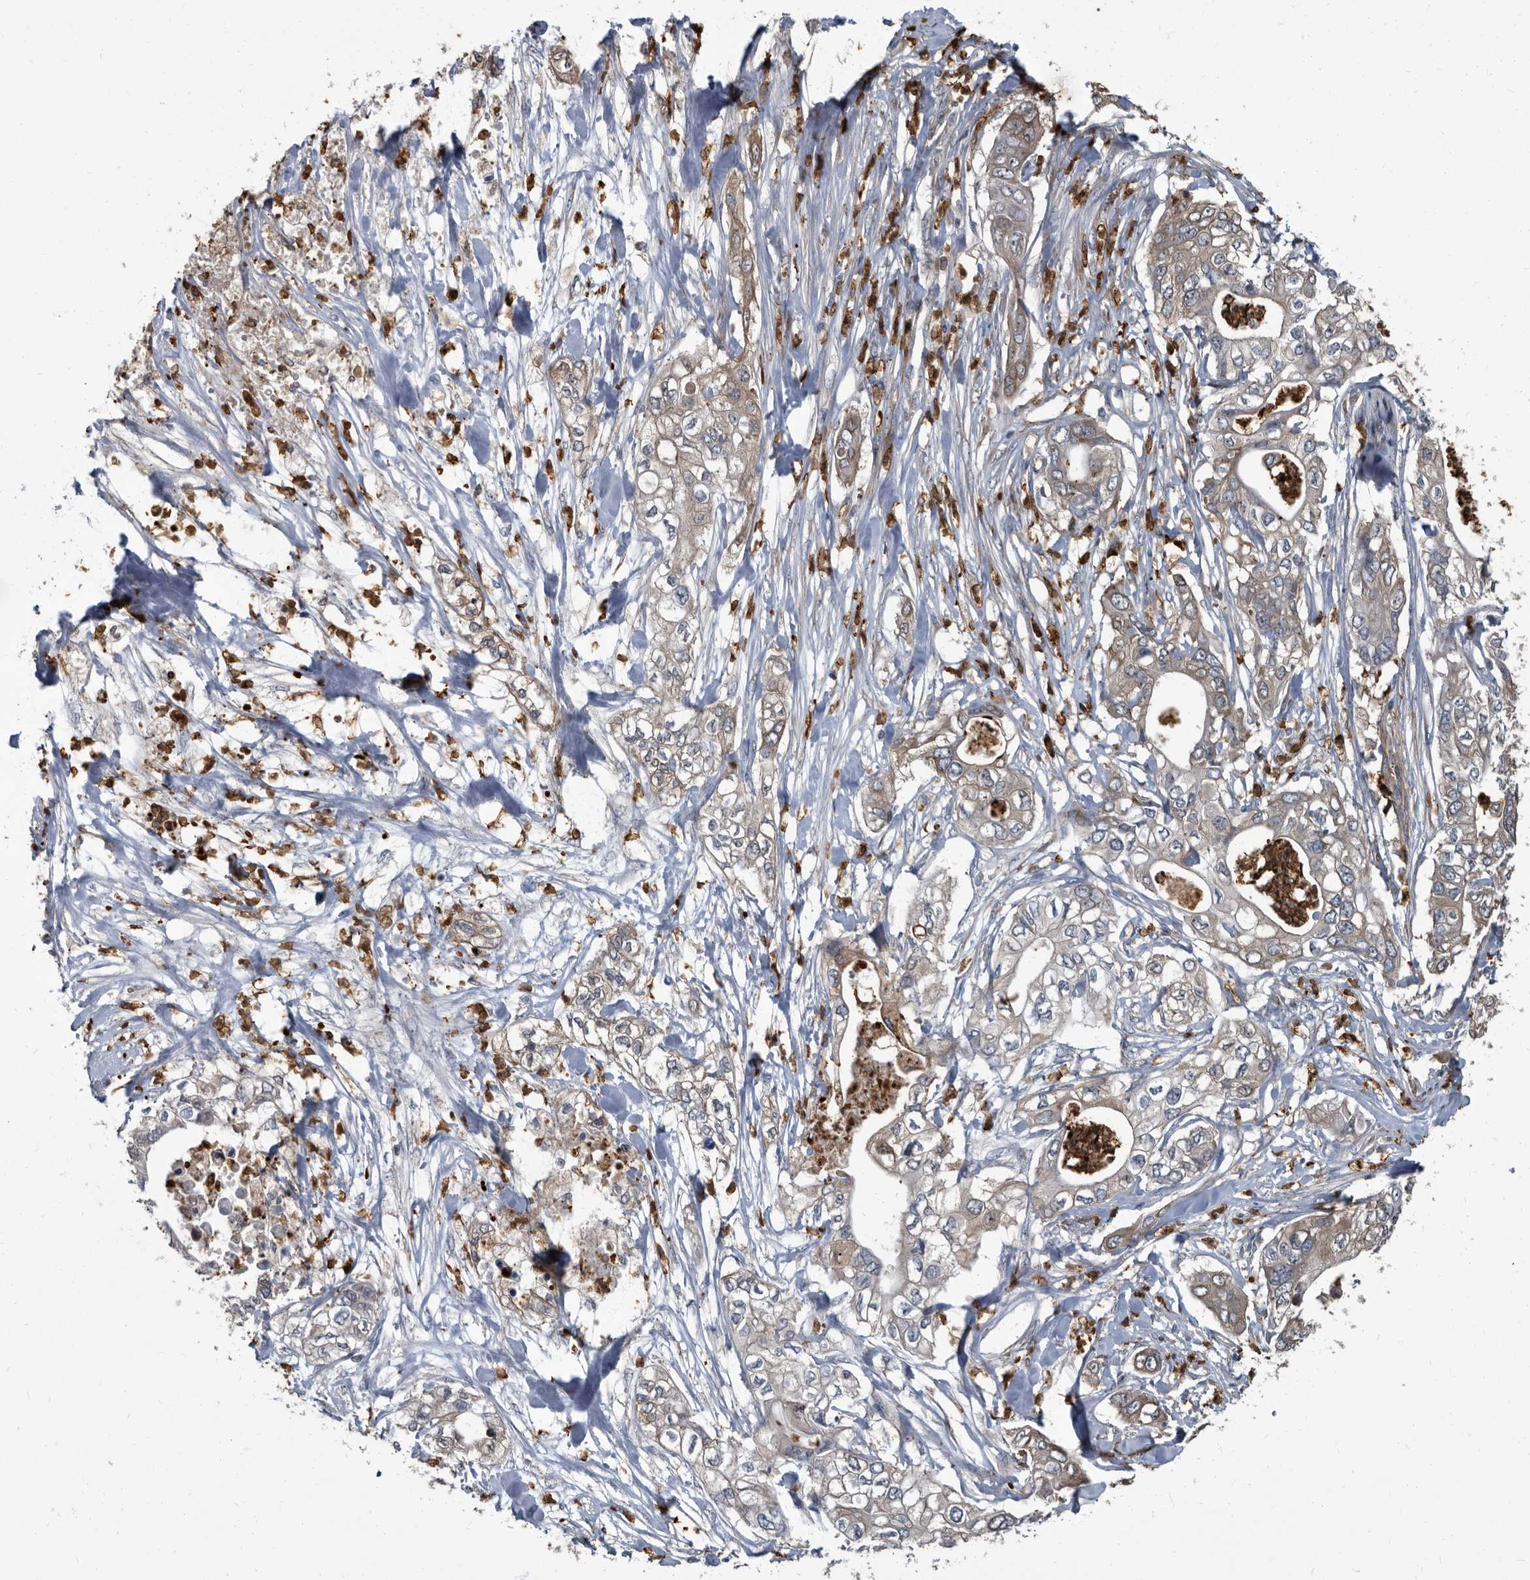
{"staining": {"intensity": "moderate", "quantity": "<25%", "location": "cytoplasmic/membranous"}, "tissue": "pancreatic cancer", "cell_type": "Tumor cells", "image_type": "cancer", "snomed": [{"axis": "morphology", "description": "Adenocarcinoma, NOS"}, {"axis": "topography", "description": "Pancreas"}], "caption": "Brown immunohistochemical staining in human pancreatic adenocarcinoma exhibits moderate cytoplasmic/membranous staining in about <25% of tumor cells.", "gene": "CDV3", "patient": {"sex": "female", "age": 78}}